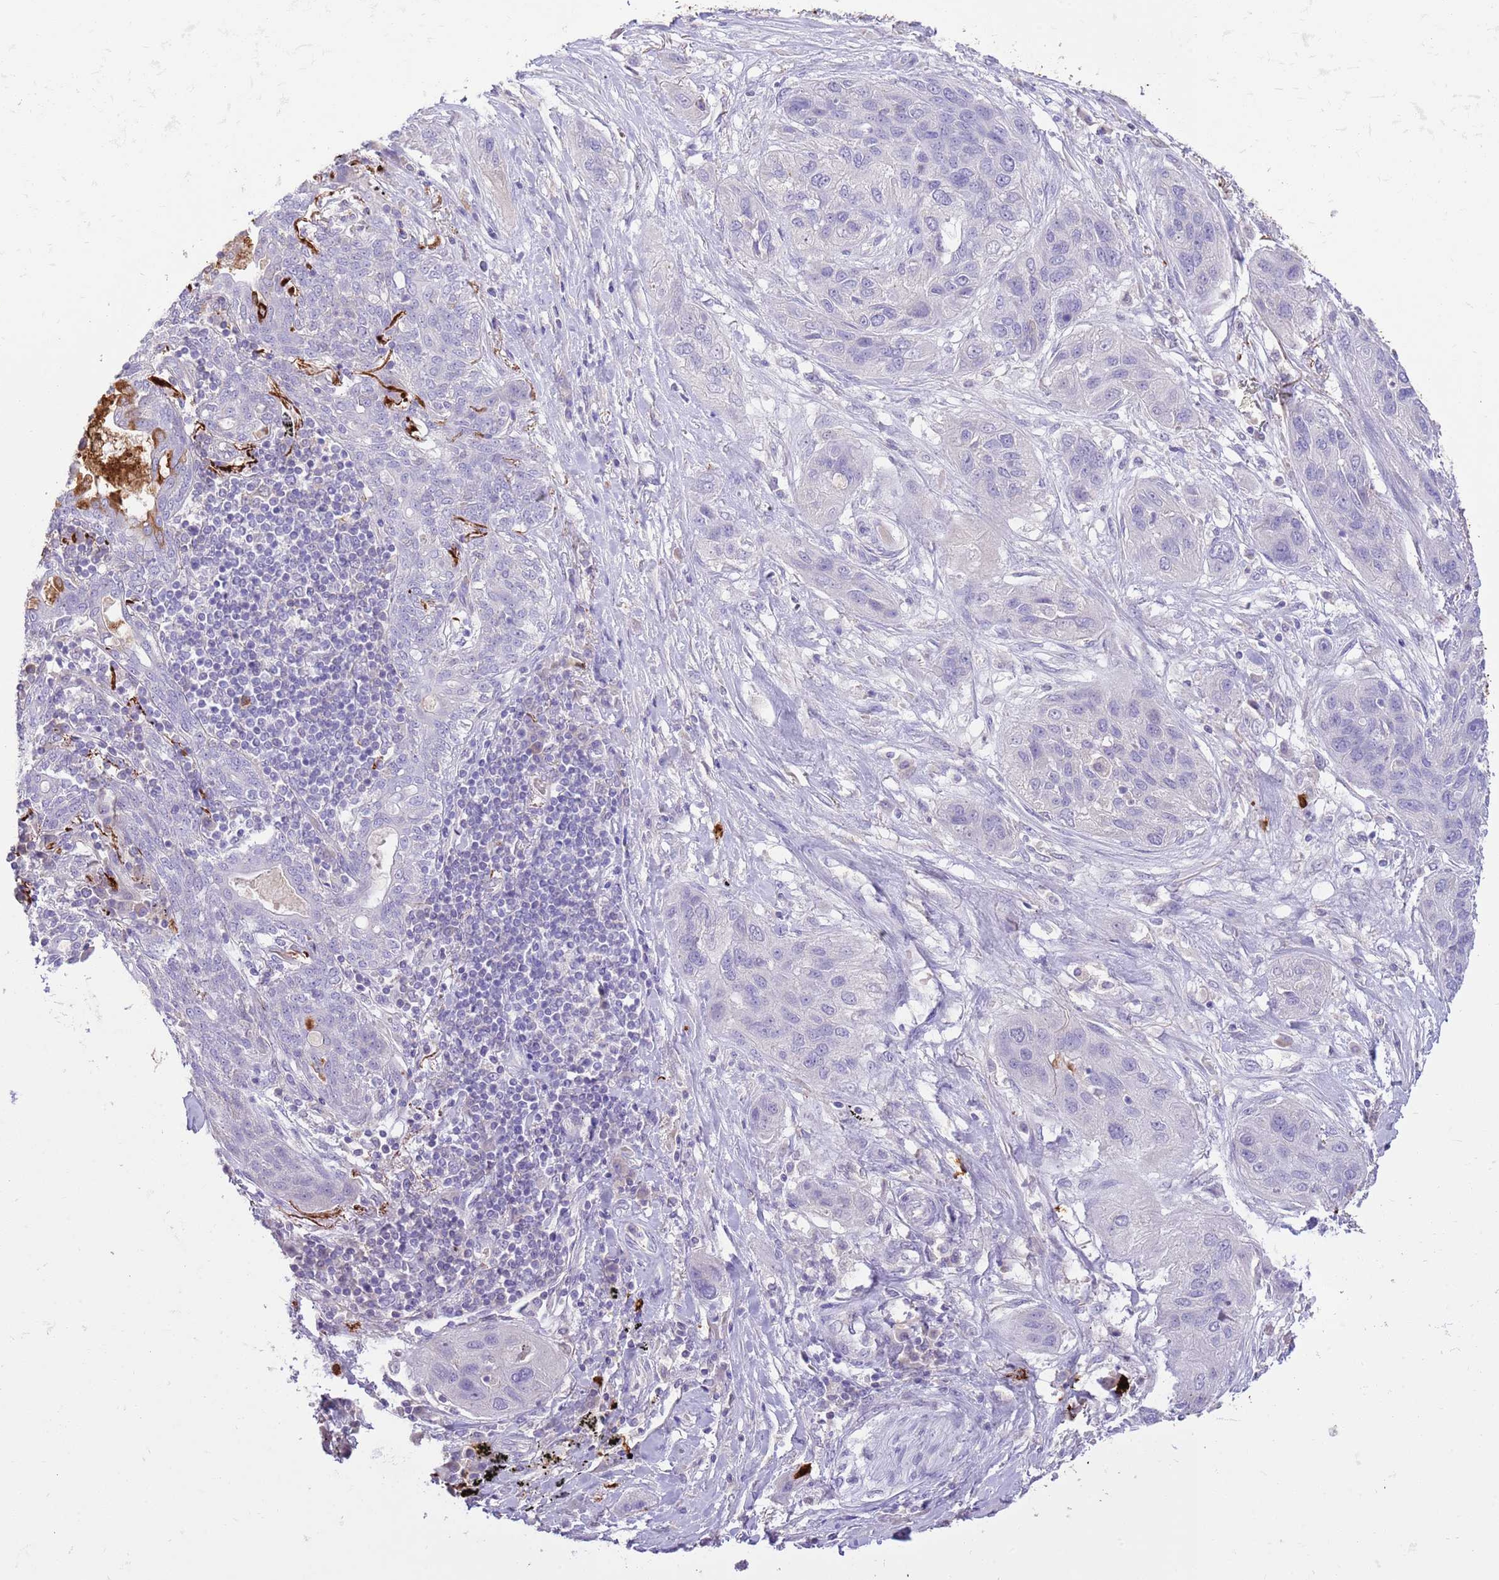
{"staining": {"intensity": "negative", "quantity": "none", "location": "none"}, "tissue": "lung cancer", "cell_type": "Tumor cells", "image_type": "cancer", "snomed": [{"axis": "morphology", "description": "Squamous cell carcinoma, NOS"}, {"axis": "topography", "description": "Lung"}], "caption": "Immunohistochemistry (IHC) photomicrograph of human lung squamous cell carcinoma stained for a protein (brown), which exhibits no staining in tumor cells.", "gene": "SFTPA1", "patient": {"sex": "female", "age": 70}}